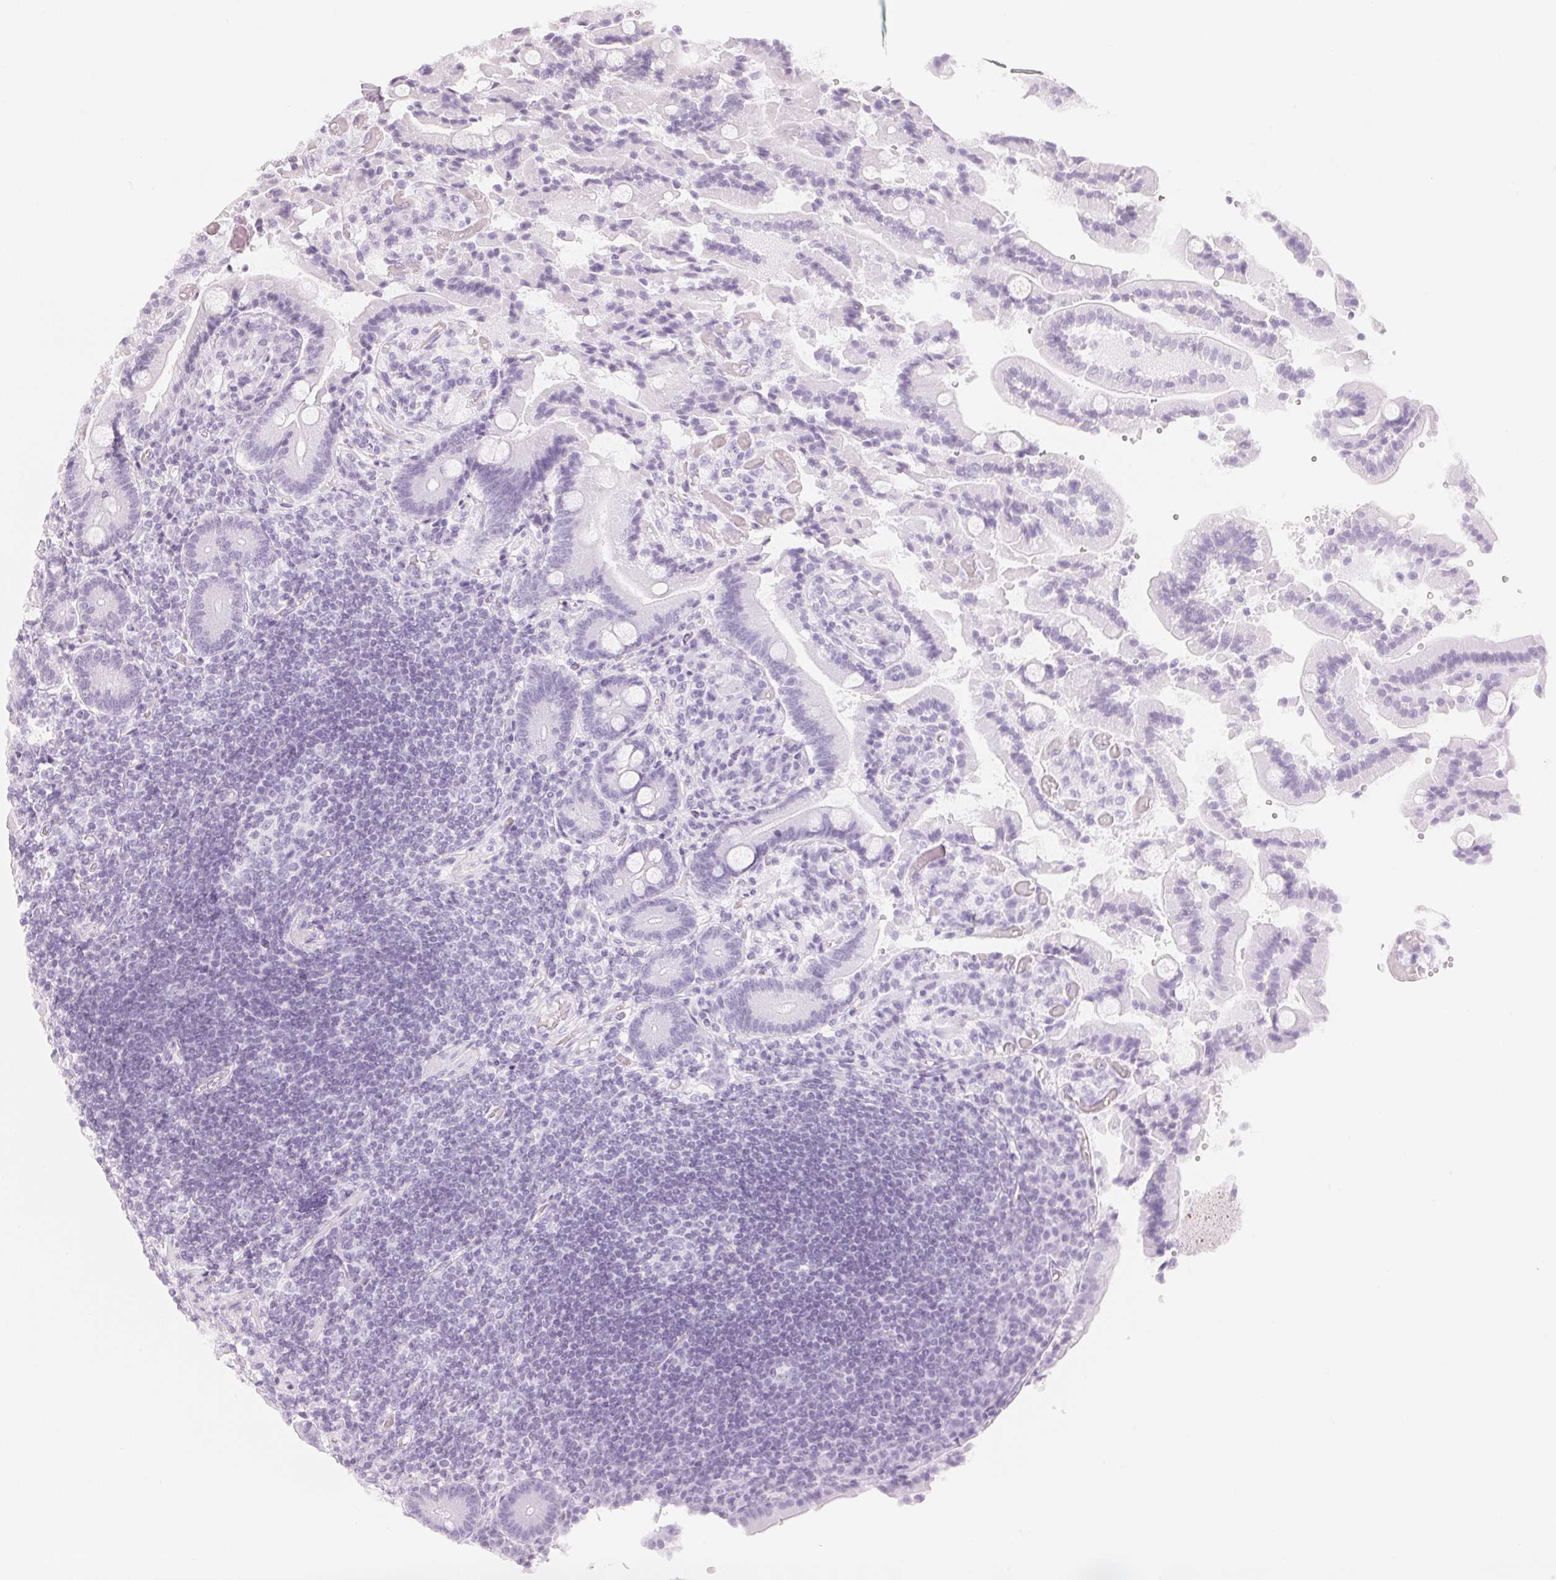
{"staining": {"intensity": "negative", "quantity": "none", "location": "none"}, "tissue": "duodenum", "cell_type": "Glandular cells", "image_type": "normal", "snomed": [{"axis": "morphology", "description": "Normal tissue, NOS"}, {"axis": "topography", "description": "Duodenum"}], "caption": "The histopathology image reveals no significant staining in glandular cells of duodenum.", "gene": "CFHR2", "patient": {"sex": "female", "age": 62}}